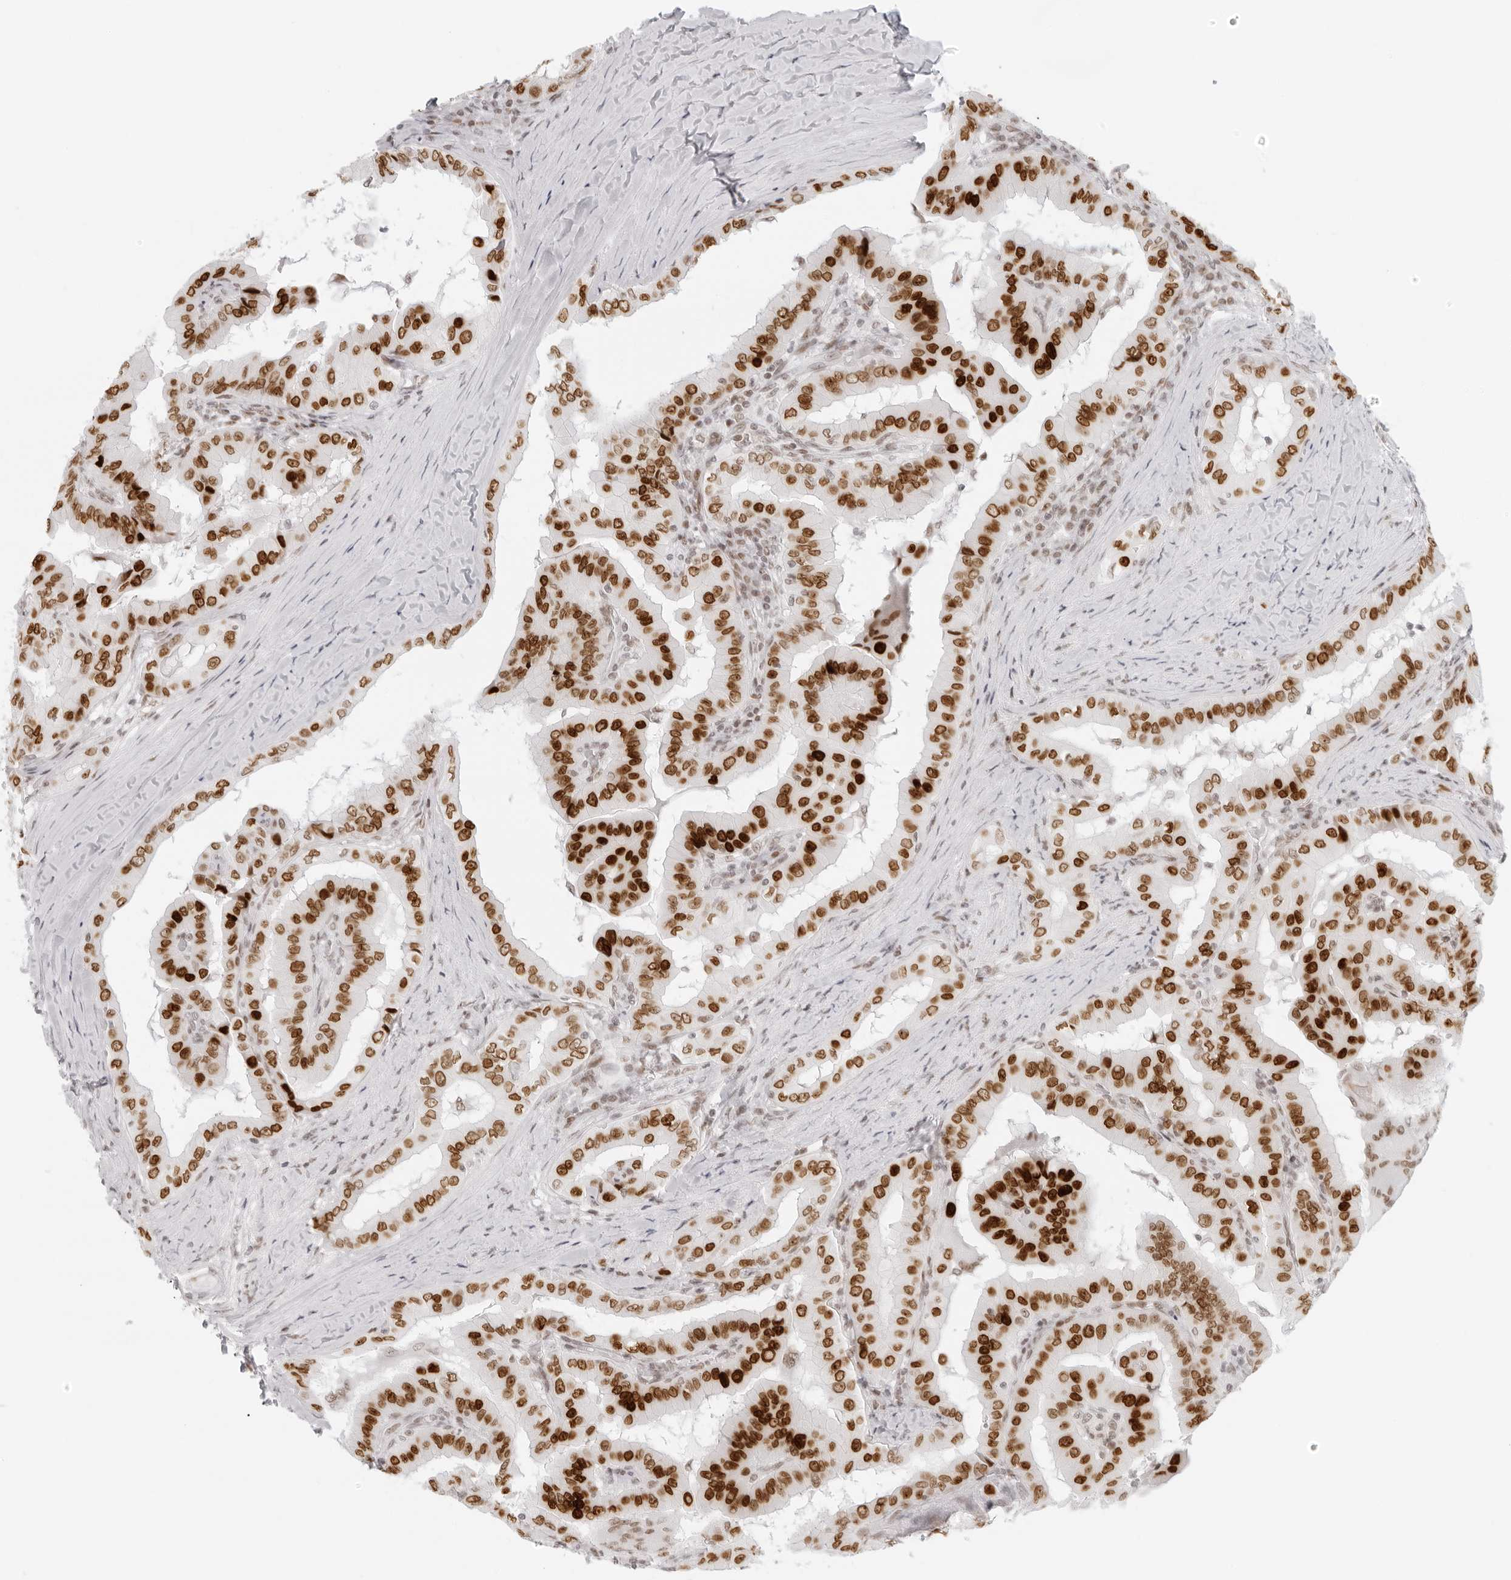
{"staining": {"intensity": "strong", "quantity": ">75%", "location": "nuclear"}, "tissue": "thyroid cancer", "cell_type": "Tumor cells", "image_type": "cancer", "snomed": [{"axis": "morphology", "description": "Papillary adenocarcinoma, NOS"}, {"axis": "topography", "description": "Thyroid gland"}], "caption": "Immunohistochemical staining of human thyroid papillary adenocarcinoma reveals high levels of strong nuclear protein expression in about >75% of tumor cells. The protein is stained brown, and the nuclei are stained in blue (DAB IHC with brightfield microscopy, high magnification).", "gene": "RCC1", "patient": {"sex": "male", "age": 33}}